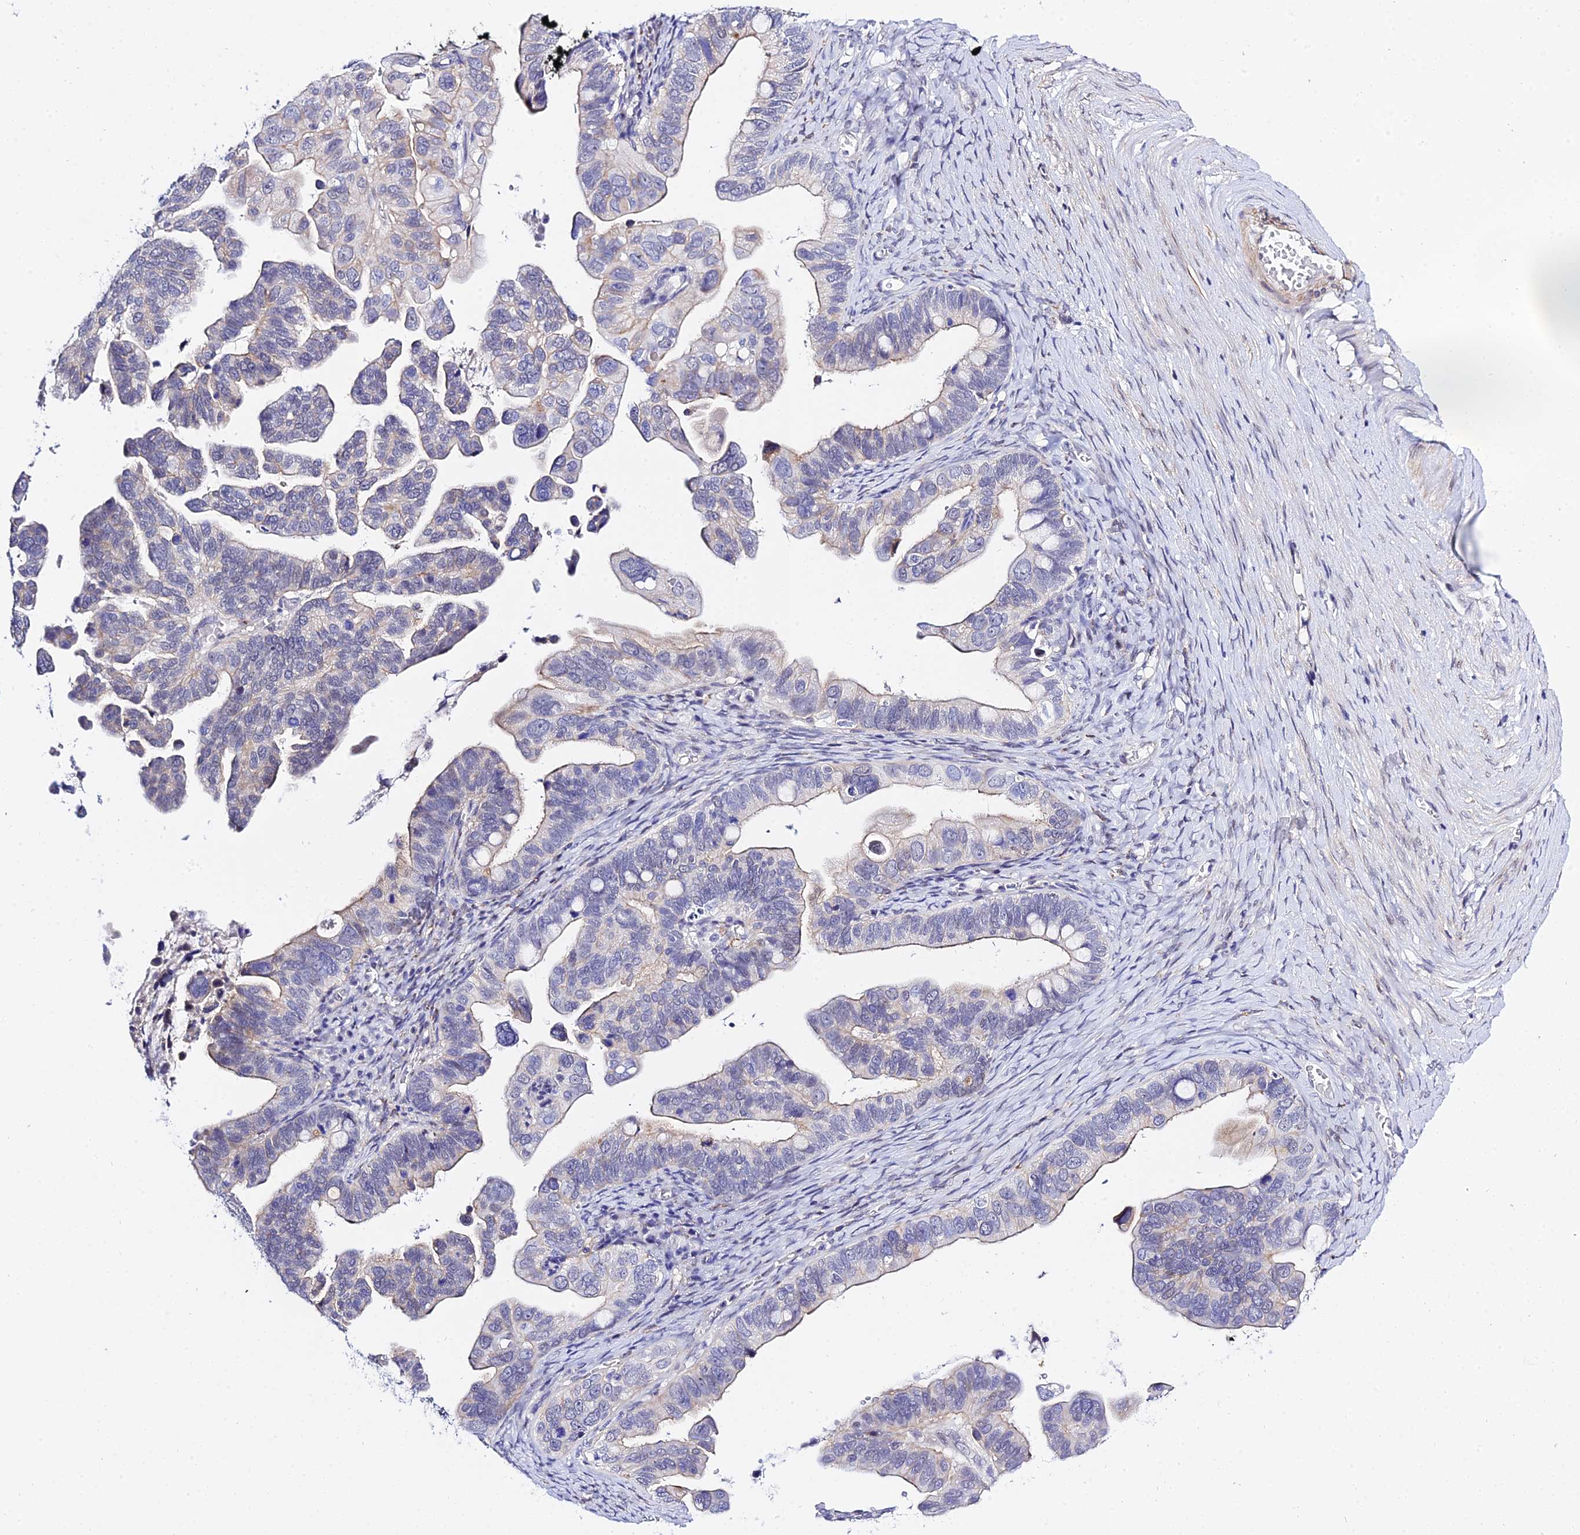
{"staining": {"intensity": "negative", "quantity": "none", "location": "none"}, "tissue": "ovarian cancer", "cell_type": "Tumor cells", "image_type": "cancer", "snomed": [{"axis": "morphology", "description": "Cystadenocarcinoma, serous, NOS"}, {"axis": "topography", "description": "Ovary"}], "caption": "High power microscopy image of an immunohistochemistry micrograph of ovarian serous cystadenocarcinoma, revealing no significant positivity in tumor cells.", "gene": "ZNF628", "patient": {"sex": "female", "age": 56}}